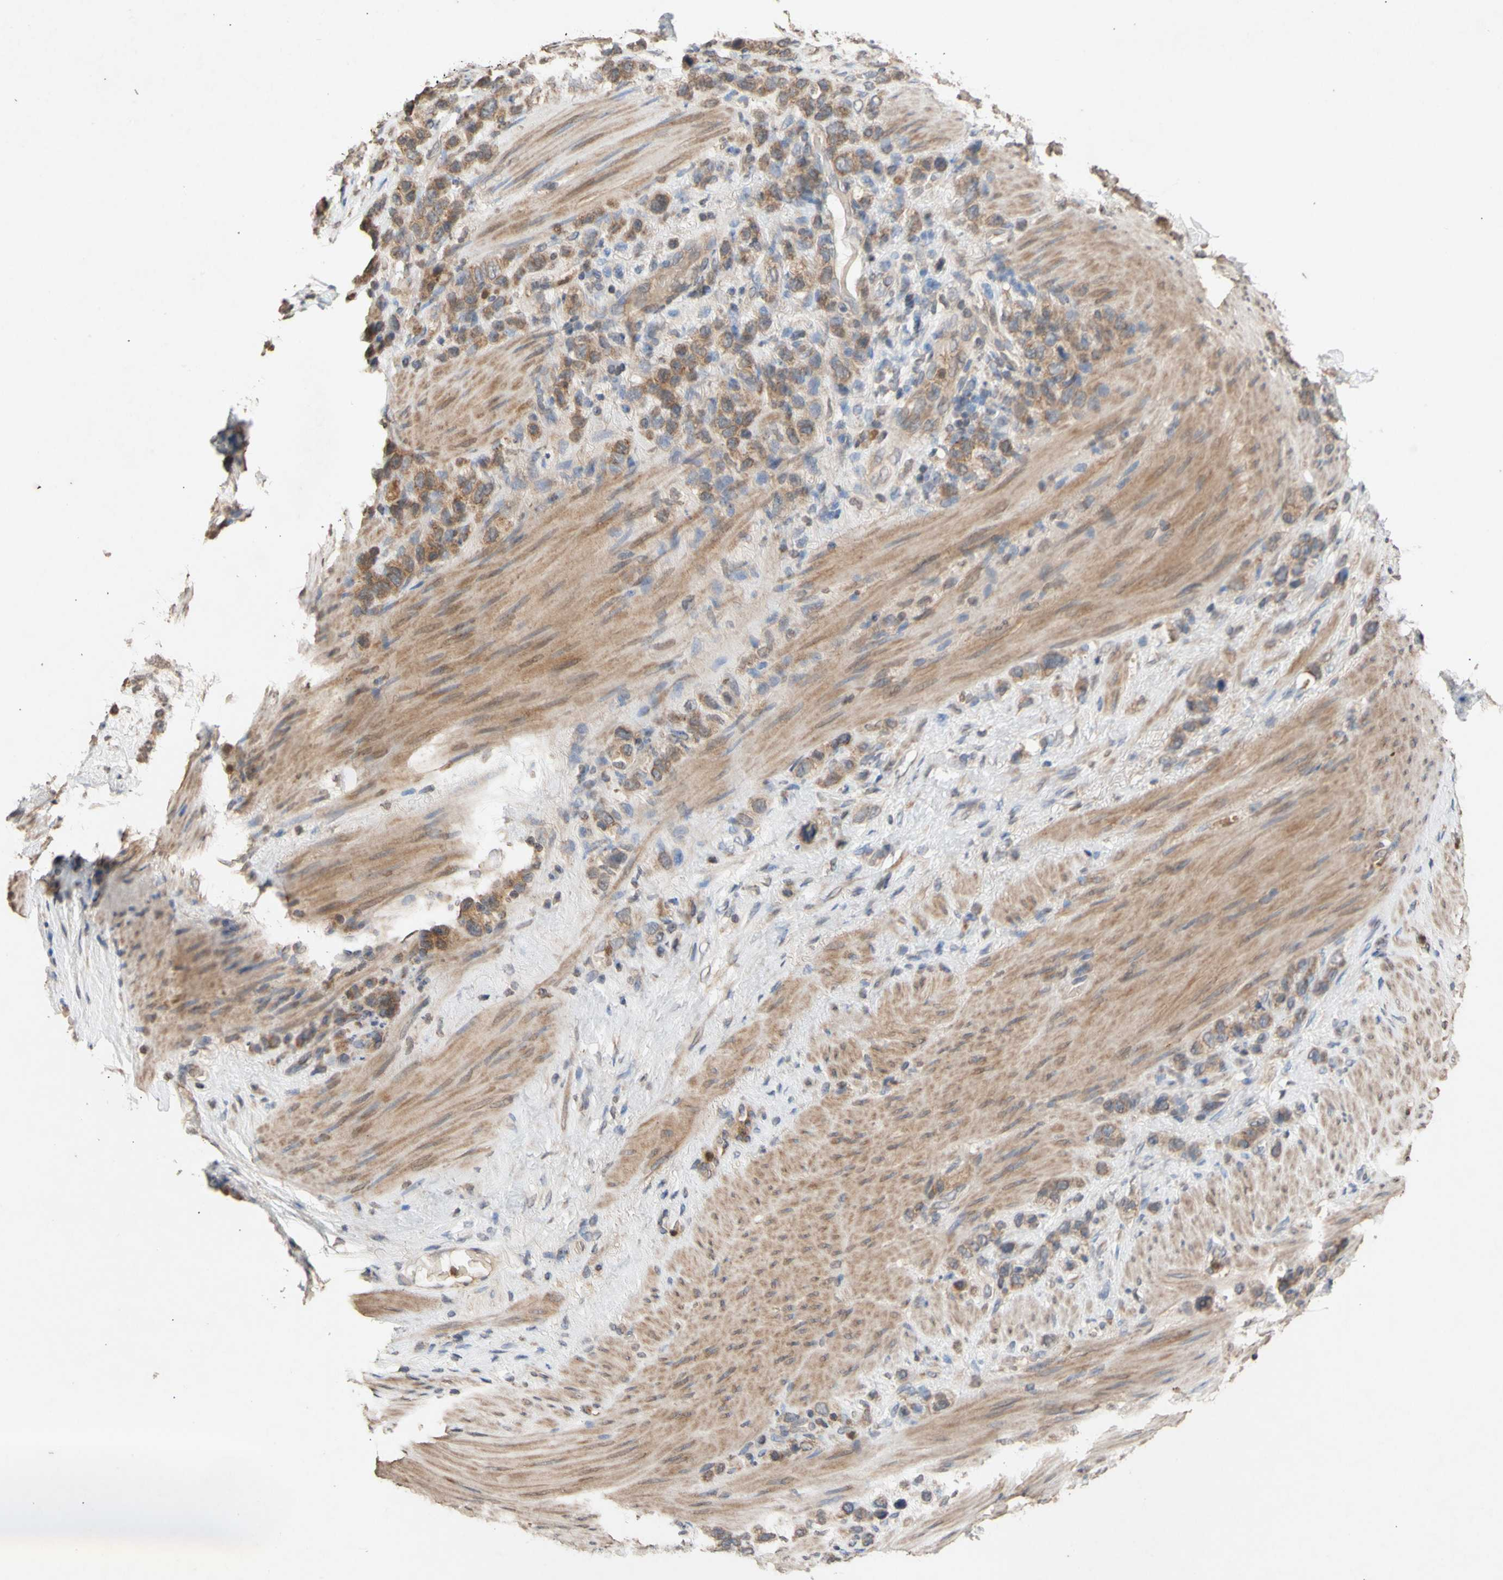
{"staining": {"intensity": "moderate", "quantity": ">75%", "location": "cytoplasmic/membranous"}, "tissue": "stomach cancer", "cell_type": "Tumor cells", "image_type": "cancer", "snomed": [{"axis": "morphology", "description": "Adenocarcinoma, NOS"}, {"axis": "morphology", "description": "Adenocarcinoma, High grade"}, {"axis": "topography", "description": "Stomach, upper"}, {"axis": "topography", "description": "Stomach, lower"}], "caption": "Immunohistochemistry (IHC) photomicrograph of neoplastic tissue: stomach adenocarcinoma (high-grade) stained using IHC exhibits medium levels of moderate protein expression localized specifically in the cytoplasmic/membranous of tumor cells, appearing as a cytoplasmic/membranous brown color.", "gene": "NECTIN3", "patient": {"sex": "female", "age": 65}}